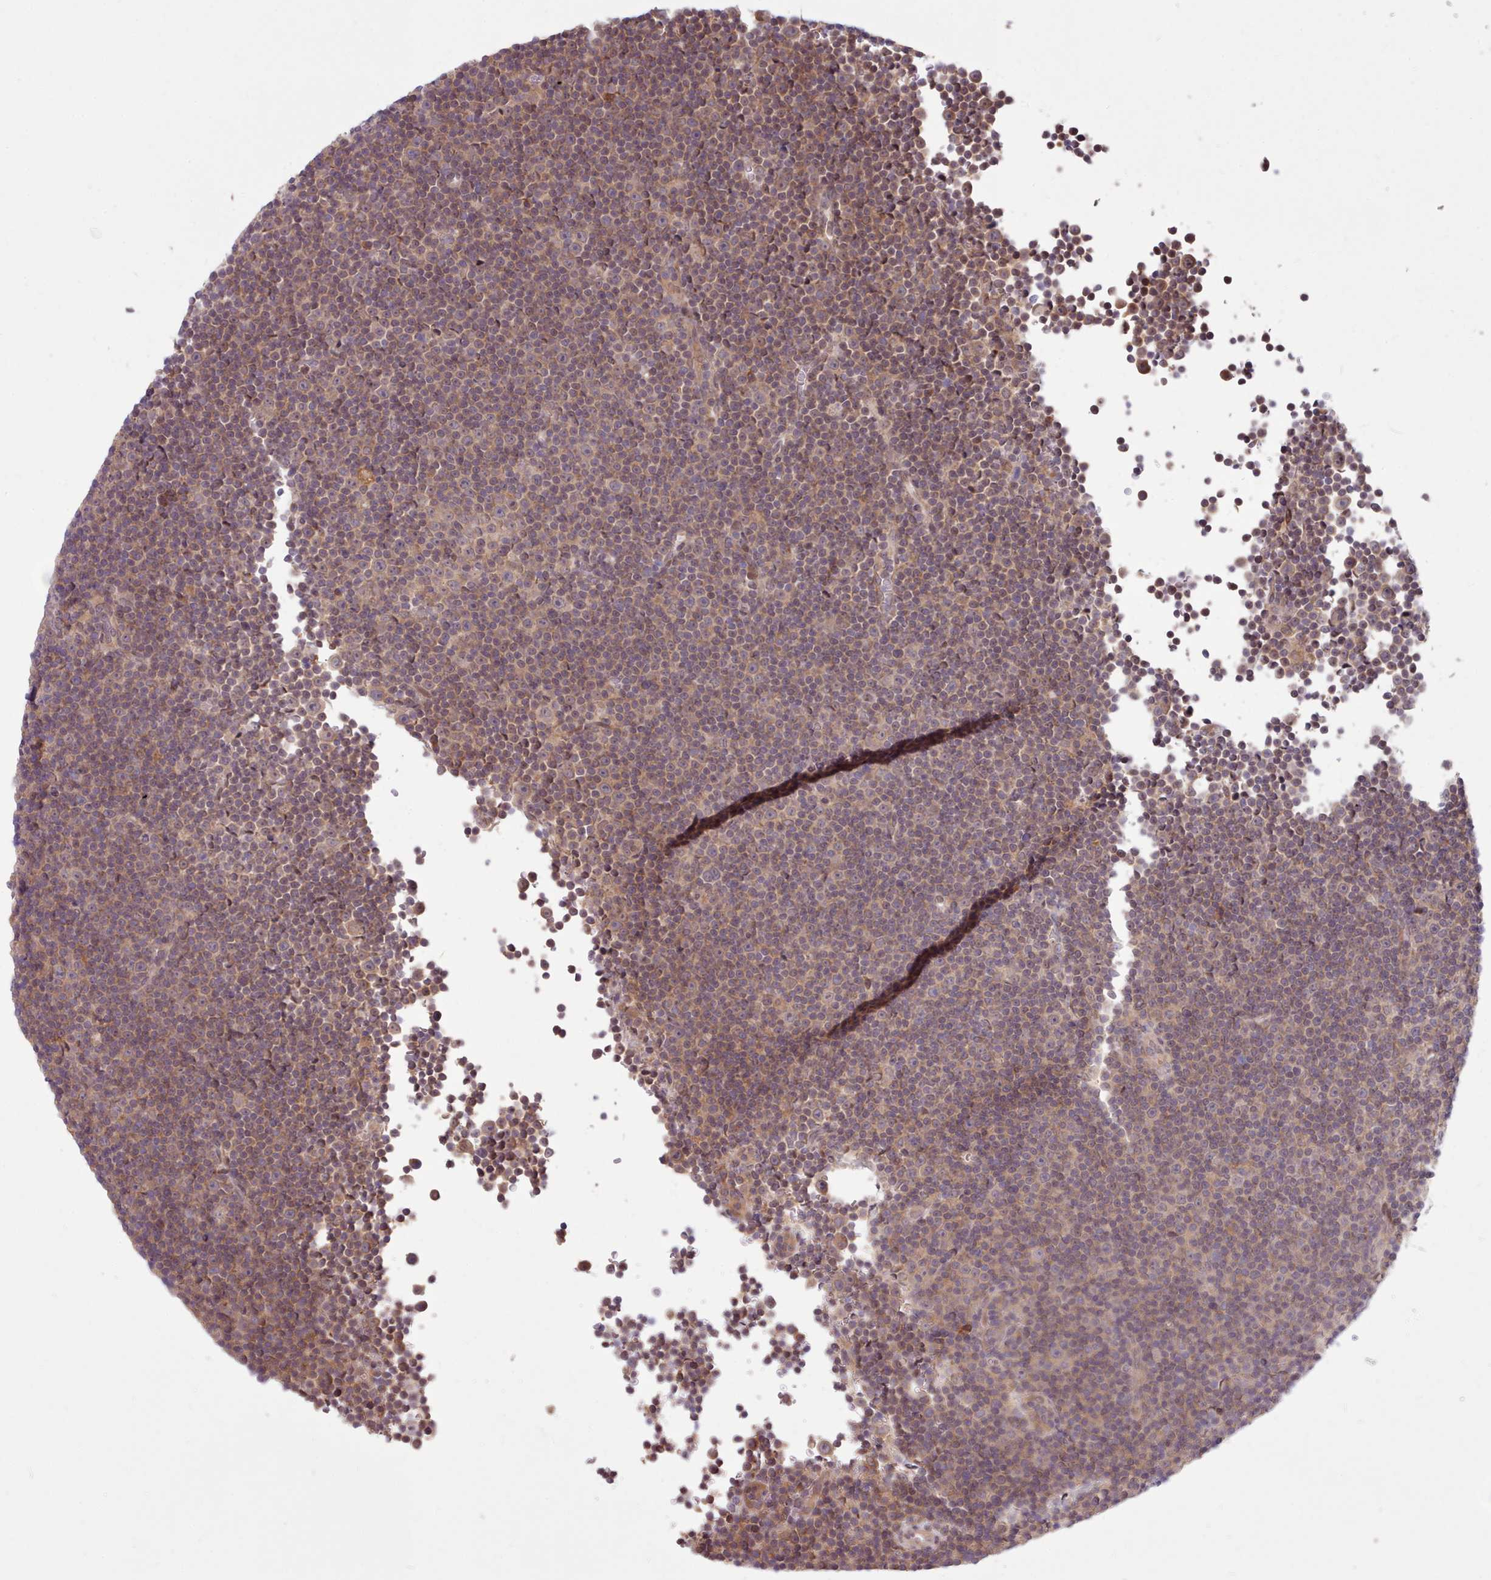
{"staining": {"intensity": "weak", "quantity": "25%-75%", "location": "cytoplasmic/membranous"}, "tissue": "lymphoma", "cell_type": "Tumor cells", "image_type": "cancer", "snomed": [{"axis": "morphology", "description": "Malignant lymphoma, non-Hodgkin's type, Low grade"}, {"axis": "topography", "description": "Lymph node"}], "caption": "Weak cytoplasmic/membranous positivity is present in approximately 25%-75% of tumor cells in low-grade malignant lymphoma, non-Hodgkin's type.", "gene": "TRIM26", "patient": {"sex": "female", "age": 67}}